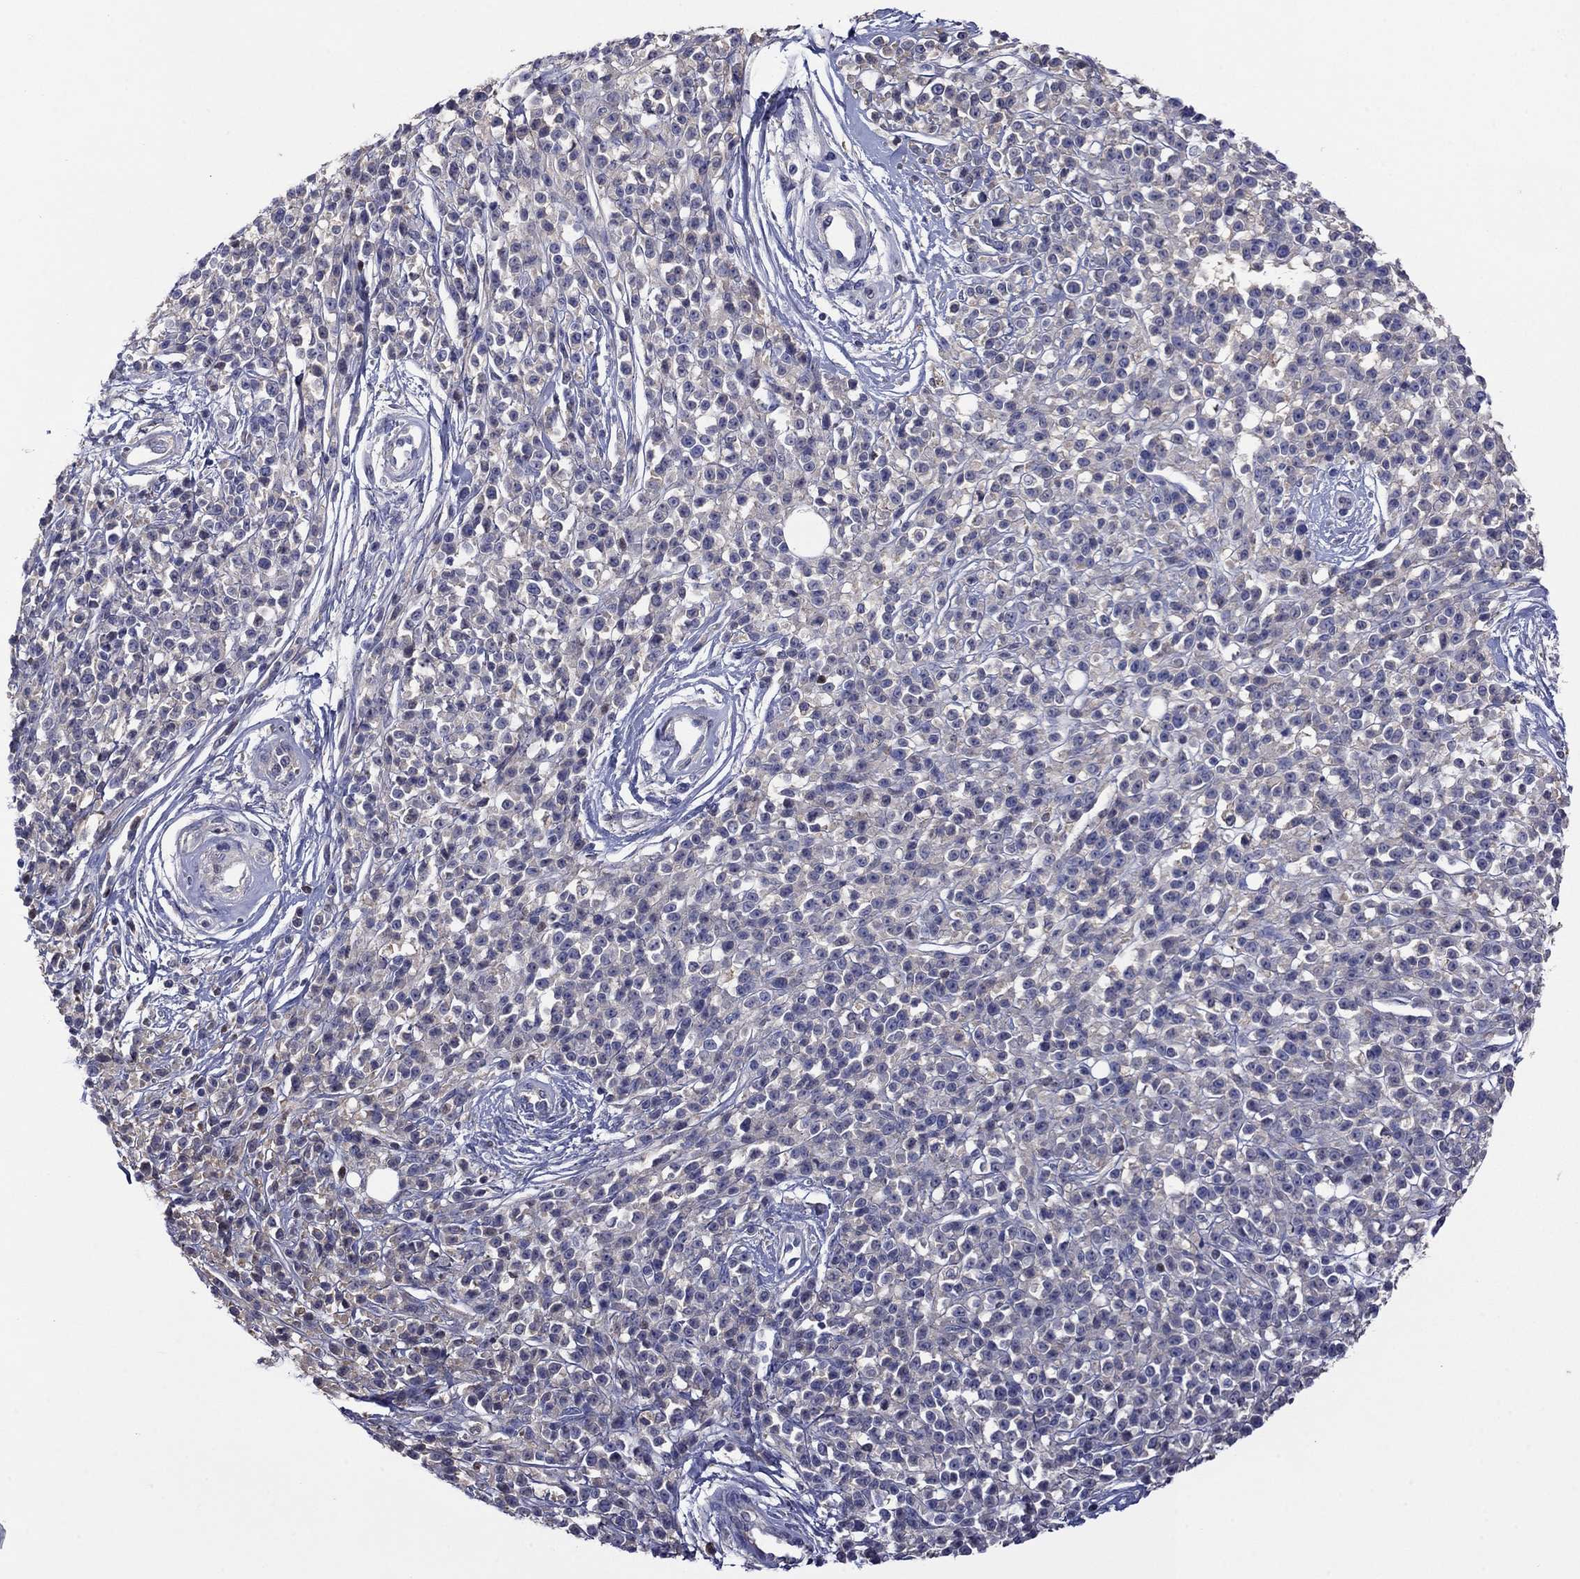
{"staining": {"intensity": "negative", "quantity": "none", "location": "none"}, "tissue": "melanoma", "cell_type": "Tumor cells", "image_type": "cancer", "snomed": [{"axis": "morphology", "description": "Malignant melanoma, NOS"}, {"axis": "topography", "description": "Skin"}, {"axis": "topography", "description": "Skin of trunk"}], "caption": "High power microscopy photomicrograph of an IHC photomicrograph of melanoma, revealing no significant positivity in tumor cells.", "gene": "APOA2", "patient": {"sex": "male", "age": 74}}